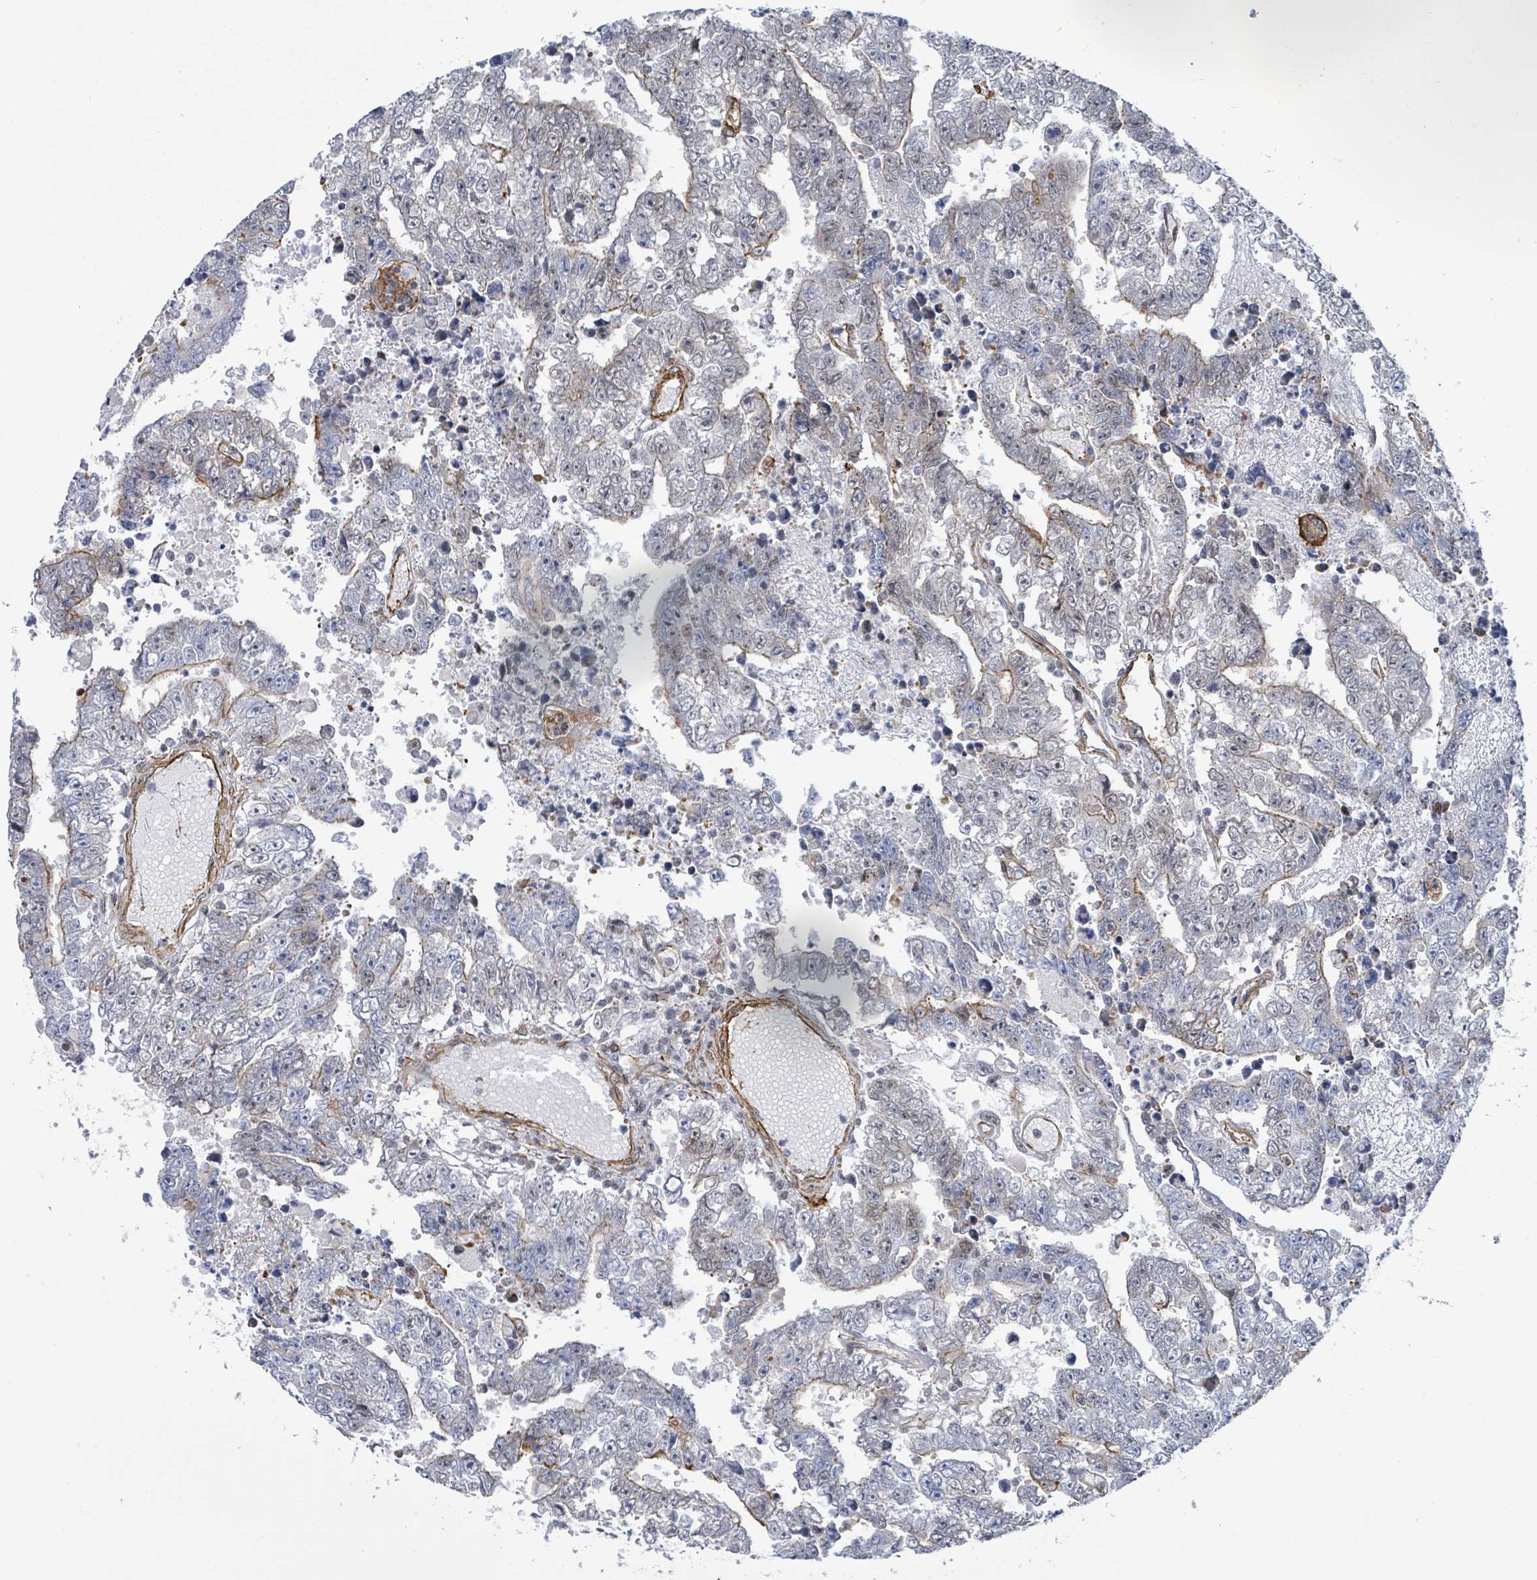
{"staining": {"intensity": "negative", "quantity": "none", "location": "none"}, "tissue": "testis cancer", "cell_type": "Tumor cells", "image_type": "cancer", "snomed": [{"axis": "morphology", "description": "Carcinoma, Embryonal, NOS"}, {"axis": "topography", "description": "Testis"}], "caption": "A micrograph of human testis embryonal carcinoma is negative for staining in tumor cells. (DAB IHC with hematoxylin counter stain).", "gene": "DMRTC1B", "patient": {"sex": "male", "age": 25}}